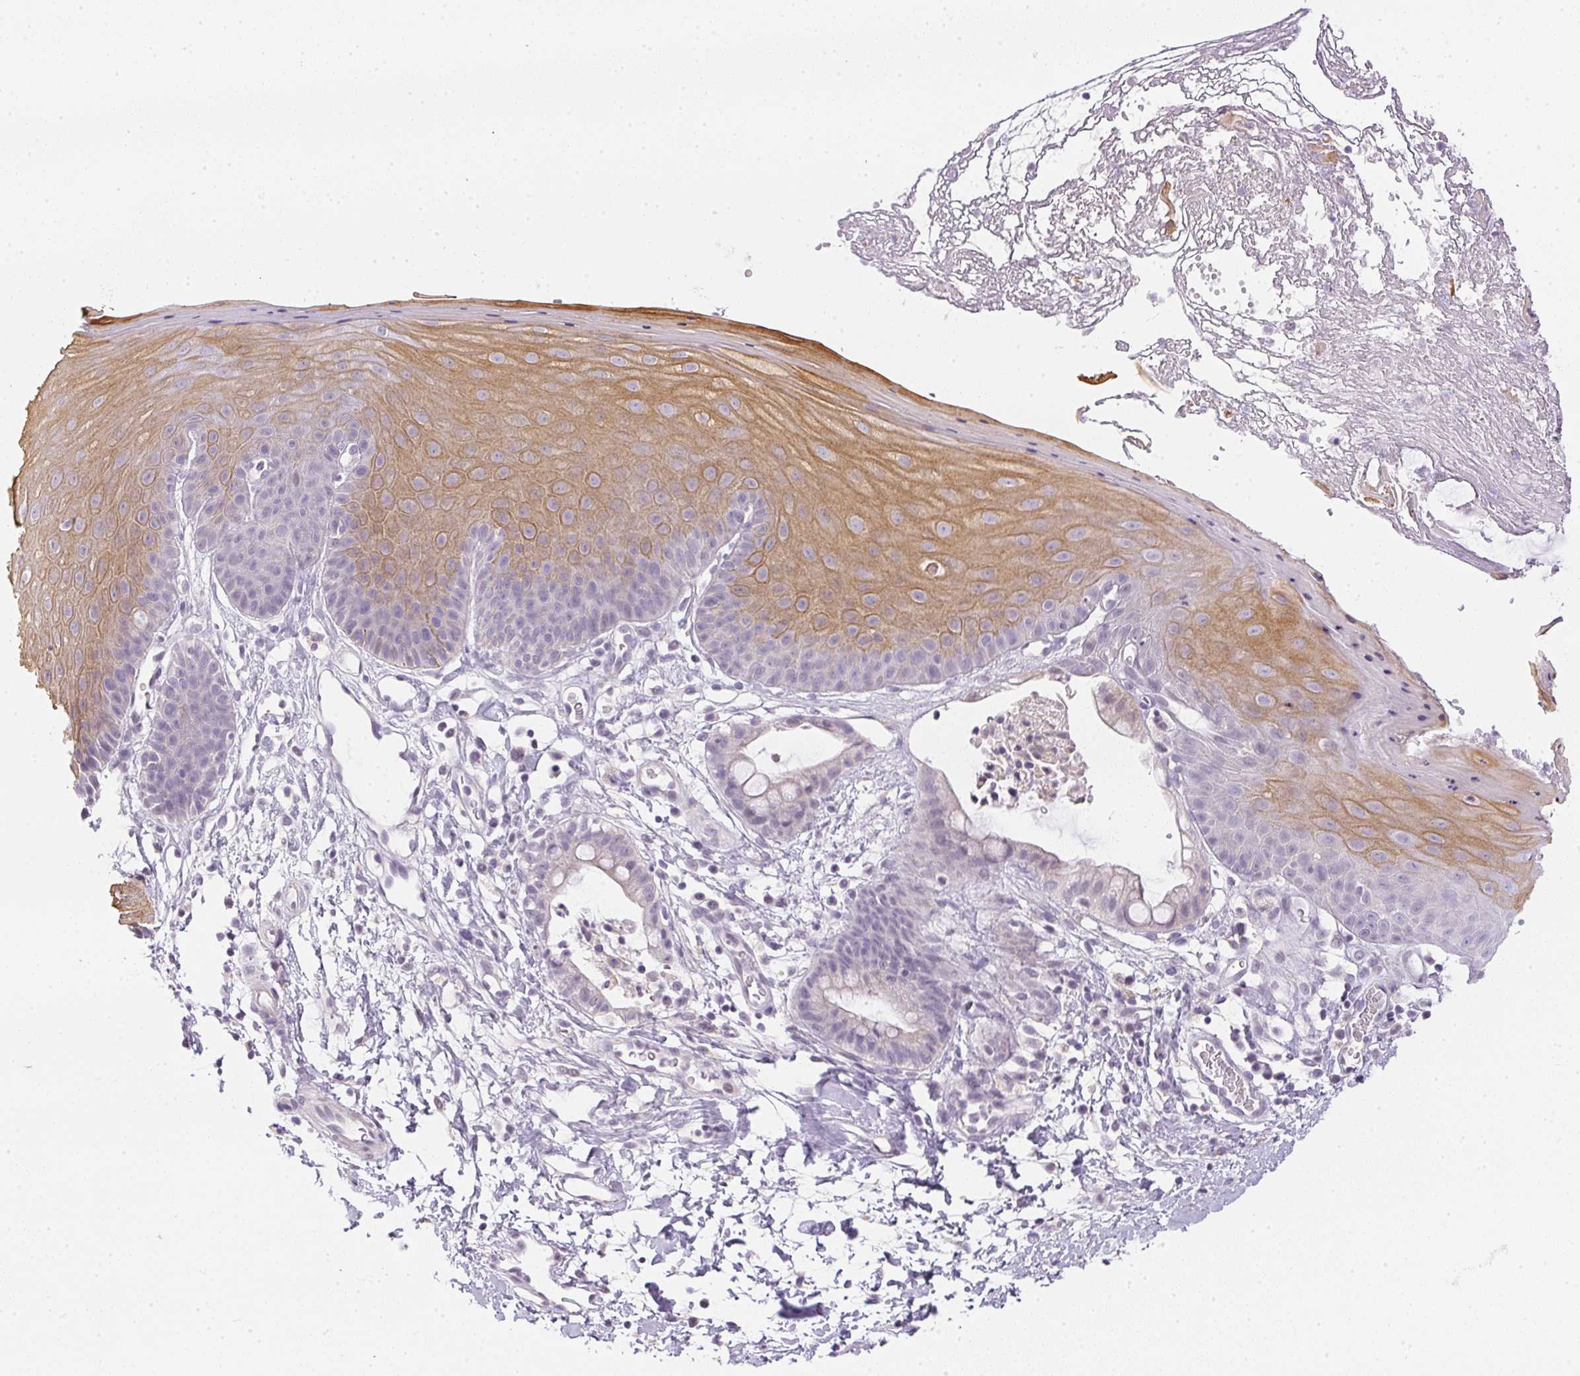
{"staining": {"intensity": "moderate", "quantity": "<25%", "location": "cytoplasmic/membranous"}, "tissue": "skin", "cell_type": "Epidermal cells", "image_type": "normal", "snomed": [{"axis": "morphology", "description": "Normal tissue, NOS"}, {"axis": "topography", "description": "Anal"}], "caption": "Immunohistochemistry (DAB) staining of benign human skin demonstrates moderate cytoplasmic/membranous protein staining in approximately <25% of epidermal cells. (DAB (3,3'-diaminobenzidine) = brown stain, brightfield microscopy at high magnification).", "gene": "GSDMC", "patient": {"sex": "male", "age": 53}}